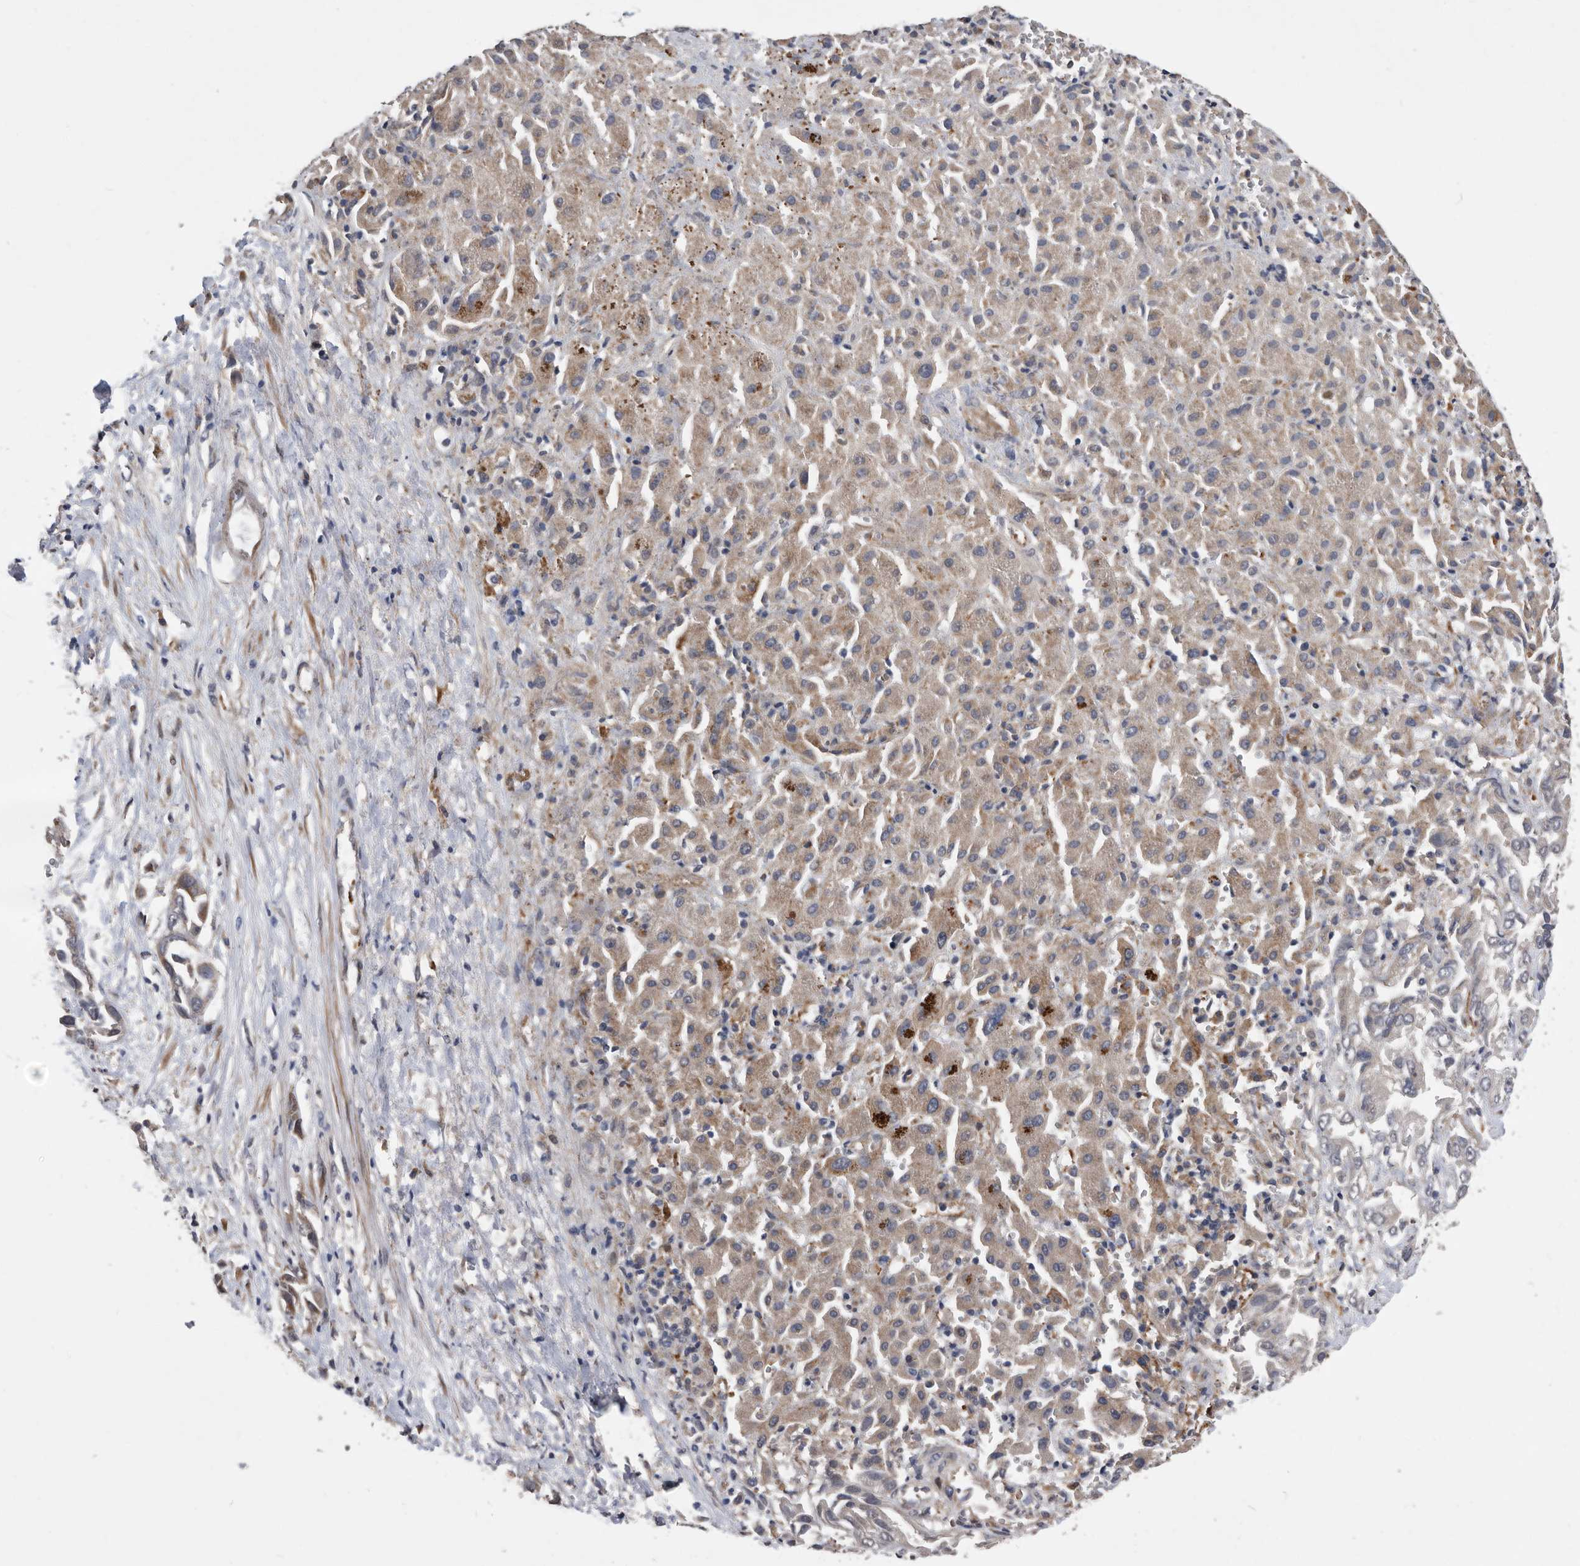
{"staining": {"intensity": "moderate", "quantity": "<25%", "location": "cytoplasmic/membranous"}, "tissue": "liver cancer", "cell_type": "Tumor cells", "image_type": "cancer", "snomed": [{"axis": "morphology", "description": "Cholangiocarcinoma"}, {"axis": "topography", "description": "Liver"}], "caption": "IHC staining of liver cholangiocarcinoma, which reveals low levels of moderate cytoplasmic/membranous staining in about <25% of tumor cells indicating moderate cytoplasmic/membranous protein staining. The staining was performed using DAB (brown) for protein detection and nuclei were counterstained in hematoxylin (blue).", "gene": "SERINC2", "patient": {"sex": "female", "age": 52}}